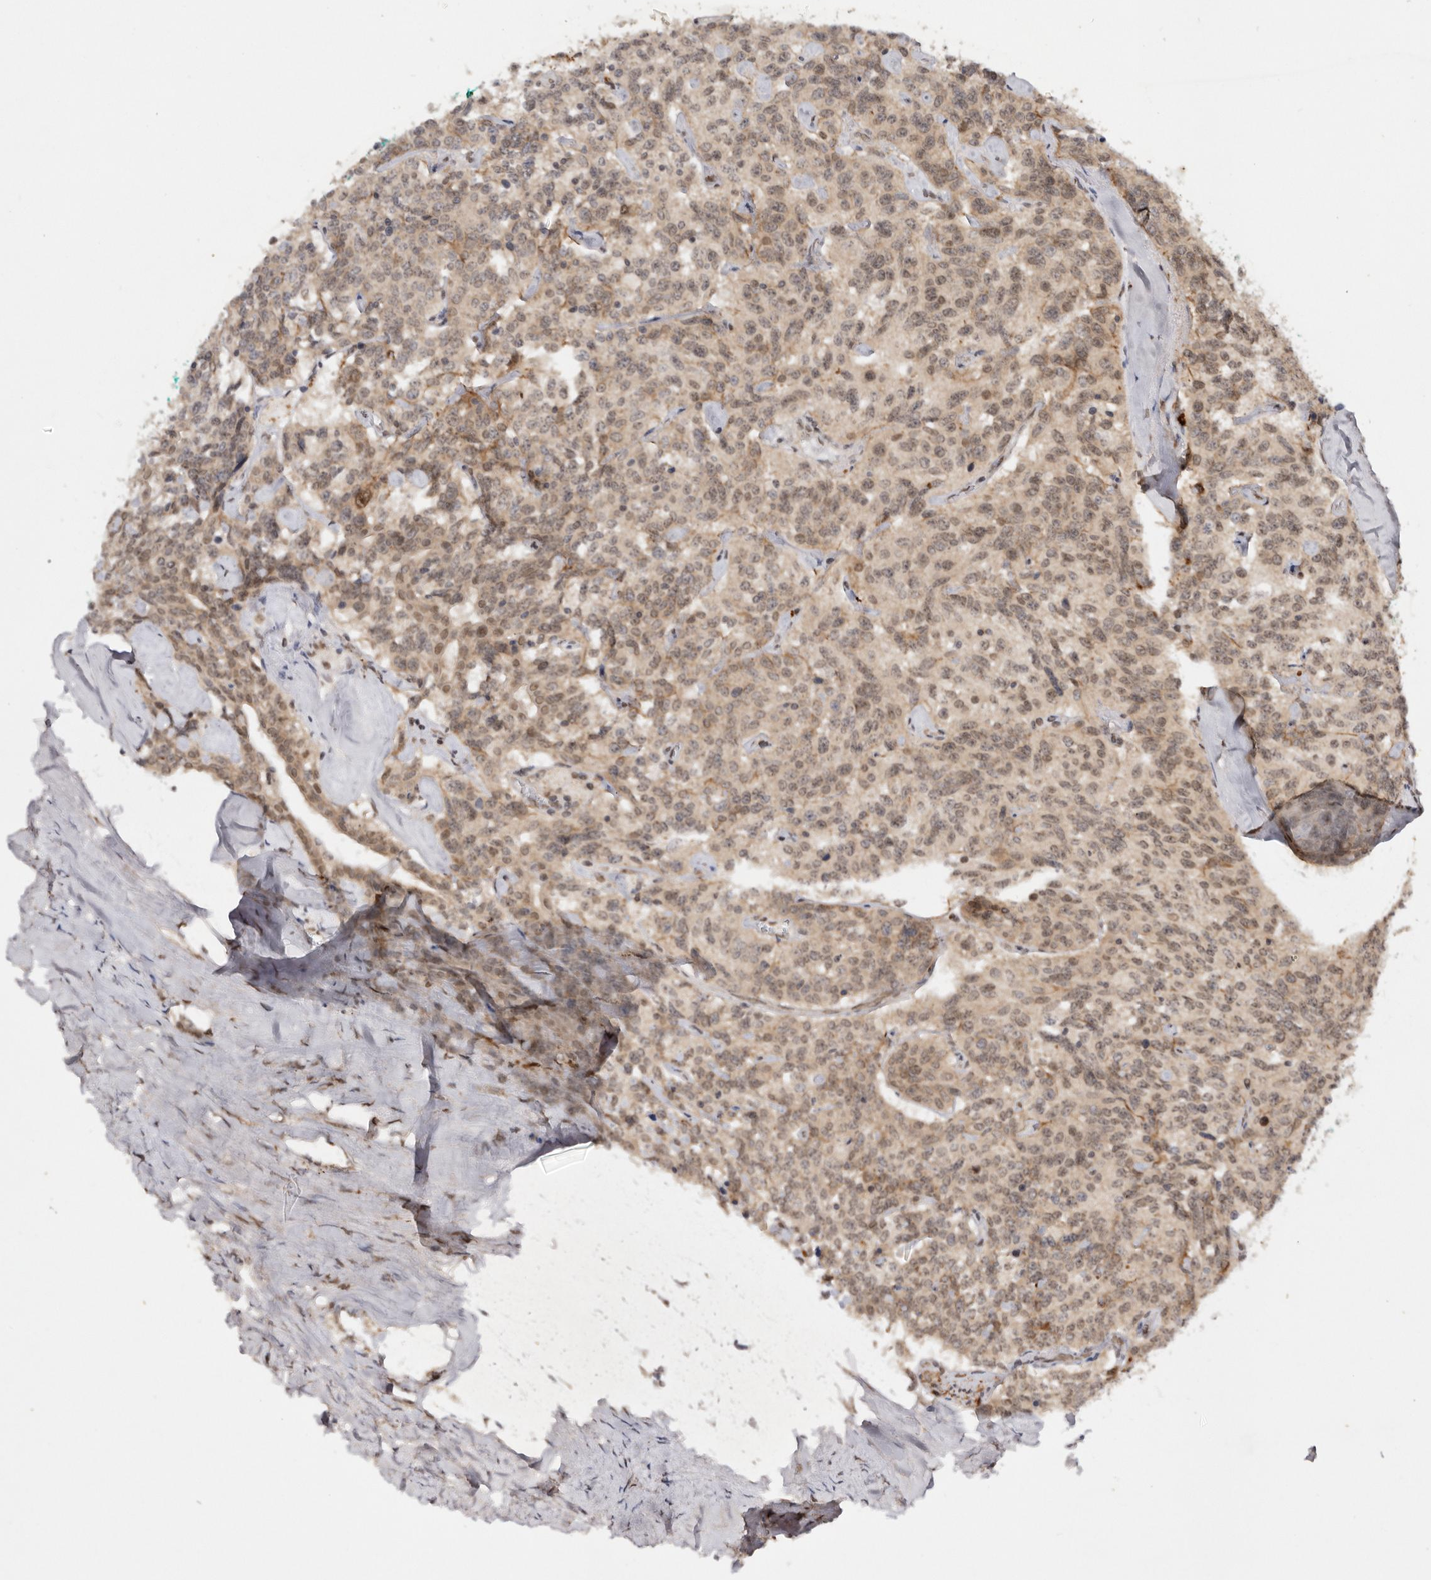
{"staining": {"intensity": "moderate", "quantity": ">75%", "location": "cytoplasmic/membranous,nuclear"}, "tissue": "carcinoid", "cell_type": "Tumor cells", "image_type": "cancer", "snomed": [{"axis": "morphology", "description": "Carcinoid, malignant, NOS"}, {"axis": "topography", "description": "Lung"}], "caption": "Immunohistochemistry (IHC) (DAB (3,3'-diaminobenzidine)) staining of malignant carcinoid exhibits moderate cytoplasmic/membranous and nuclear protein staining in about >75% of tumor cells.", "gene": "TARS2", "patient": {"sex": "female", "age": 46}}